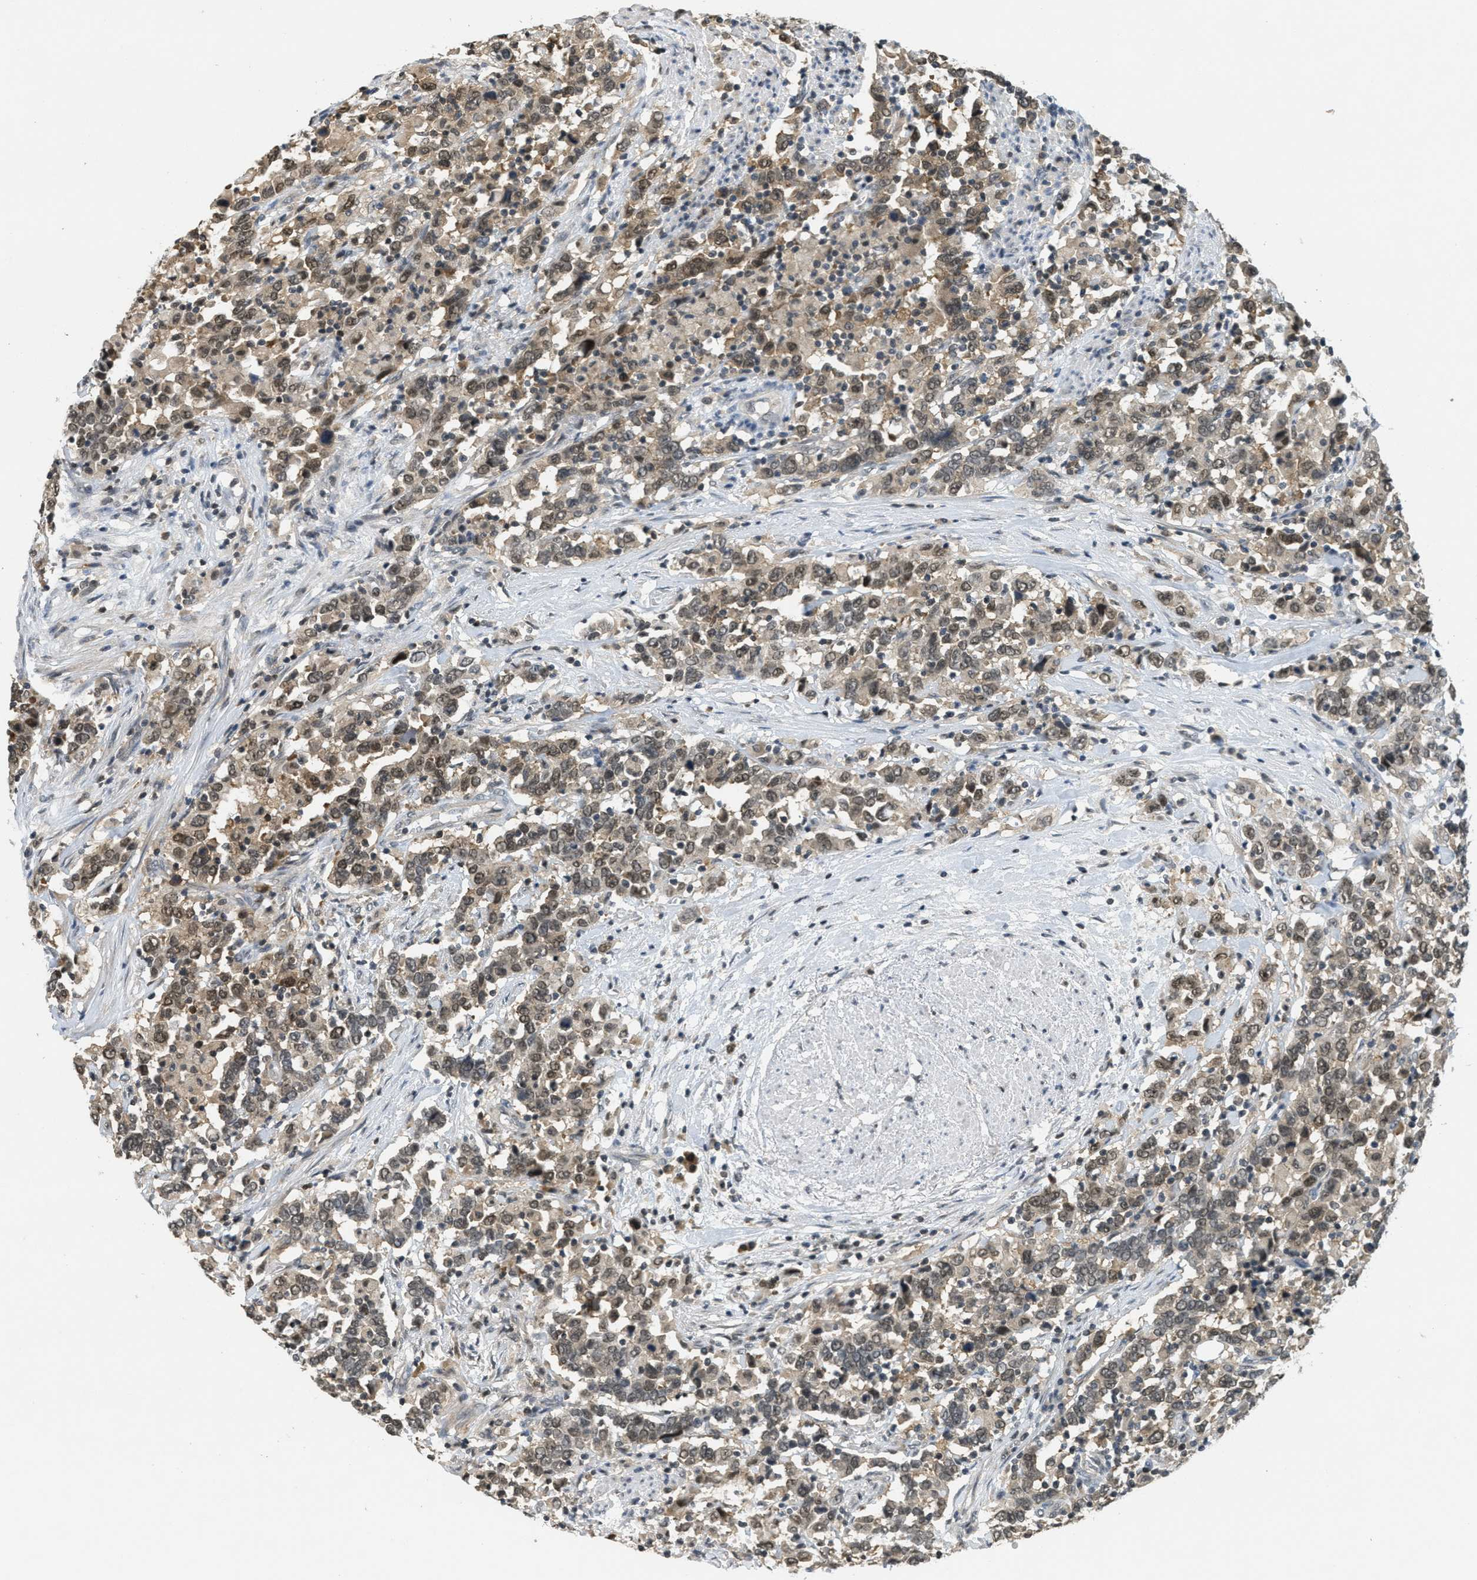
{"staining": {"intensity": "moderate", "quantity": "25%-75%", "location": "nuclear"}, "tissue": "urothelial cancer", "cell_type": "Tumor cells", "image_type": "cancer", "snomed": [{"axis": "morphology", "description": "Urothelial carcinoma, High grade"}, {"axis": "topography", "description": "Urinary bladder"}], "caption": "Moderate nuclear positivity is appreciated in about 25%-75% of tumor cells in urothelial carcinoma (high-grade).", "gene": "DNAJB1", "patient": {"sex": "male", "age": 61}}